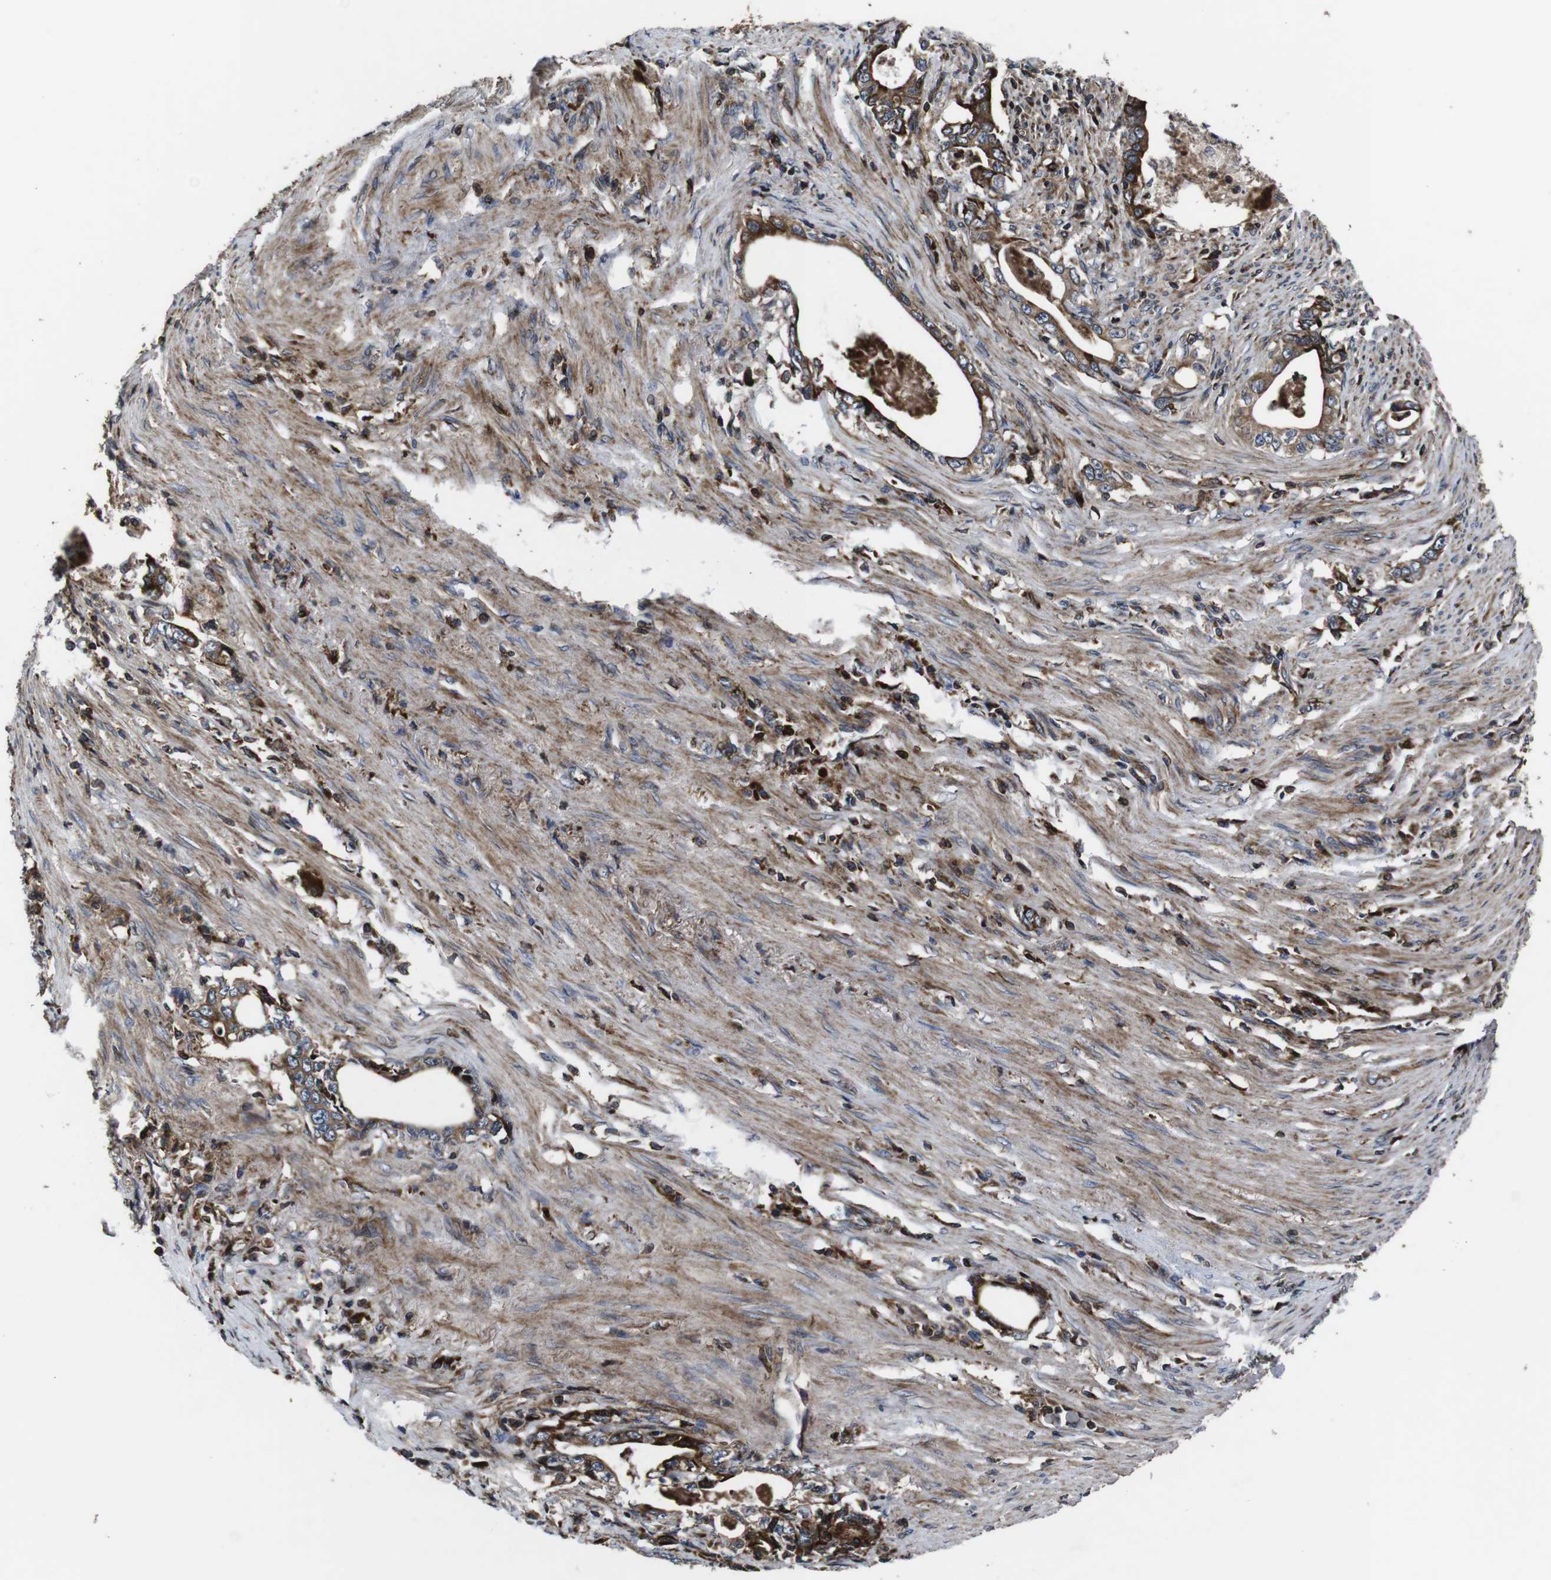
{"staining": {"intensity": "strong", "quantity": ">75%", "location": "cytoplasmic/membranous"}, "tissue": "stomach cancer", "cell_type": "Tumor cells", "image_type": "cancer", "snomed": [{"axis": "morphology", "description": "Adenocarcinoma, NOS"}, {"axis": "topography", "description": "Stomach, lower"}], "caption": "Protein positivity by IHC shows strong cytoplasmic/membranous staining in approximately >75% of tumor cells in stomach adenocarcinoma. (DAB (3,3'-diaminobenzidine) IHC with brightfield microscopy, high magnification).", "gene": "SMYD3", "patient": {"sex": "female", "age": 72}}